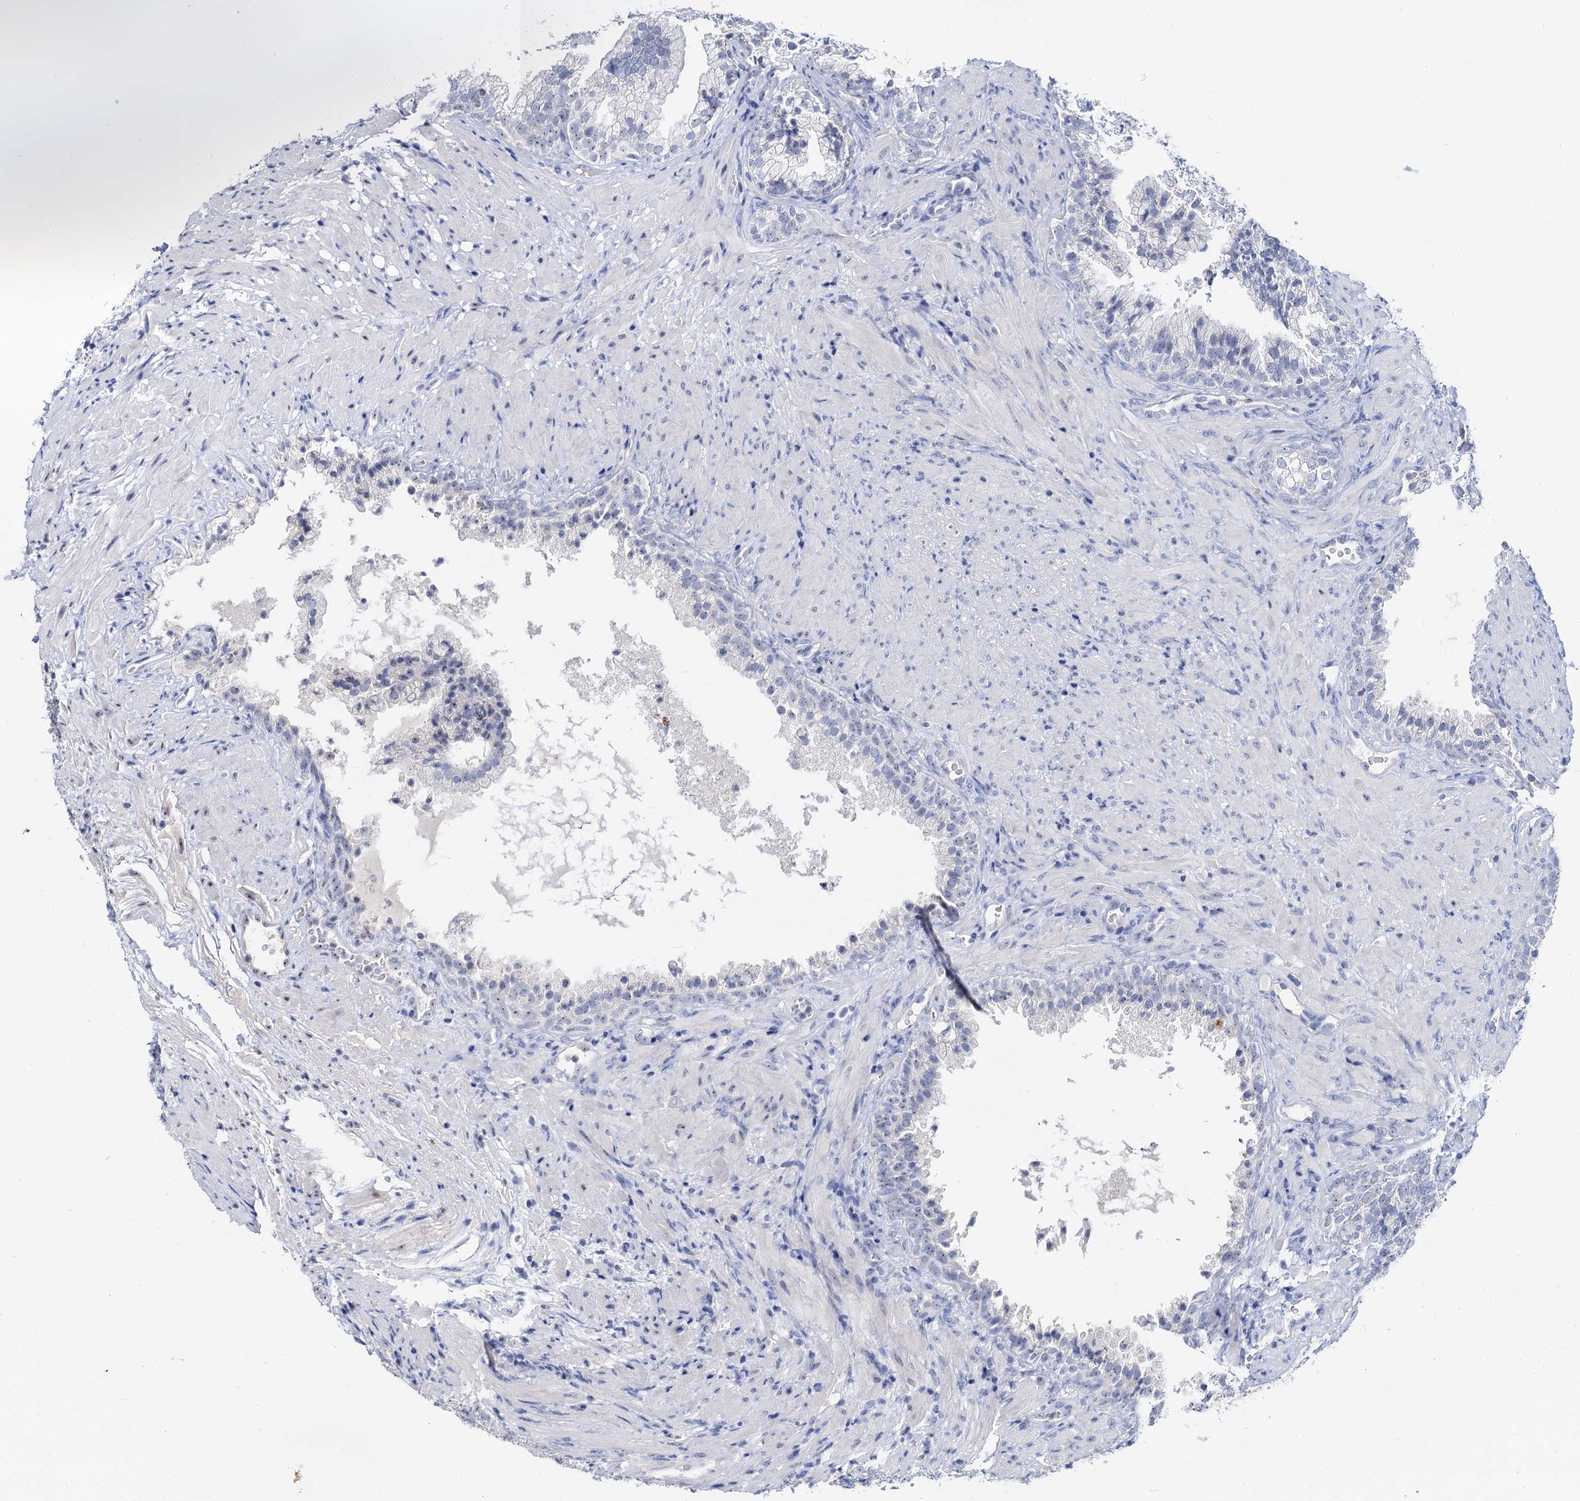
{"staining": {"intensity": "weak", "quantity": ">75%", "location": "nuclear"}, "tissue": "prostate", "cell_type": "Glandular cells", "image_type": "normal", "snomed": [{"axis": "morphology", "description": "Normal tissue, NOS"}, {"axis": "topography", "description": "Prostate"}], "caption": "Immunohistochemical staining of benign prostate reveals weak nuclear protein expression in about >75% of glandular cells. (Brightfield microscopy of DAB IHC at high magnification).", "gene": "NOP2", "patient": {"sex": "male", "age": 76}}